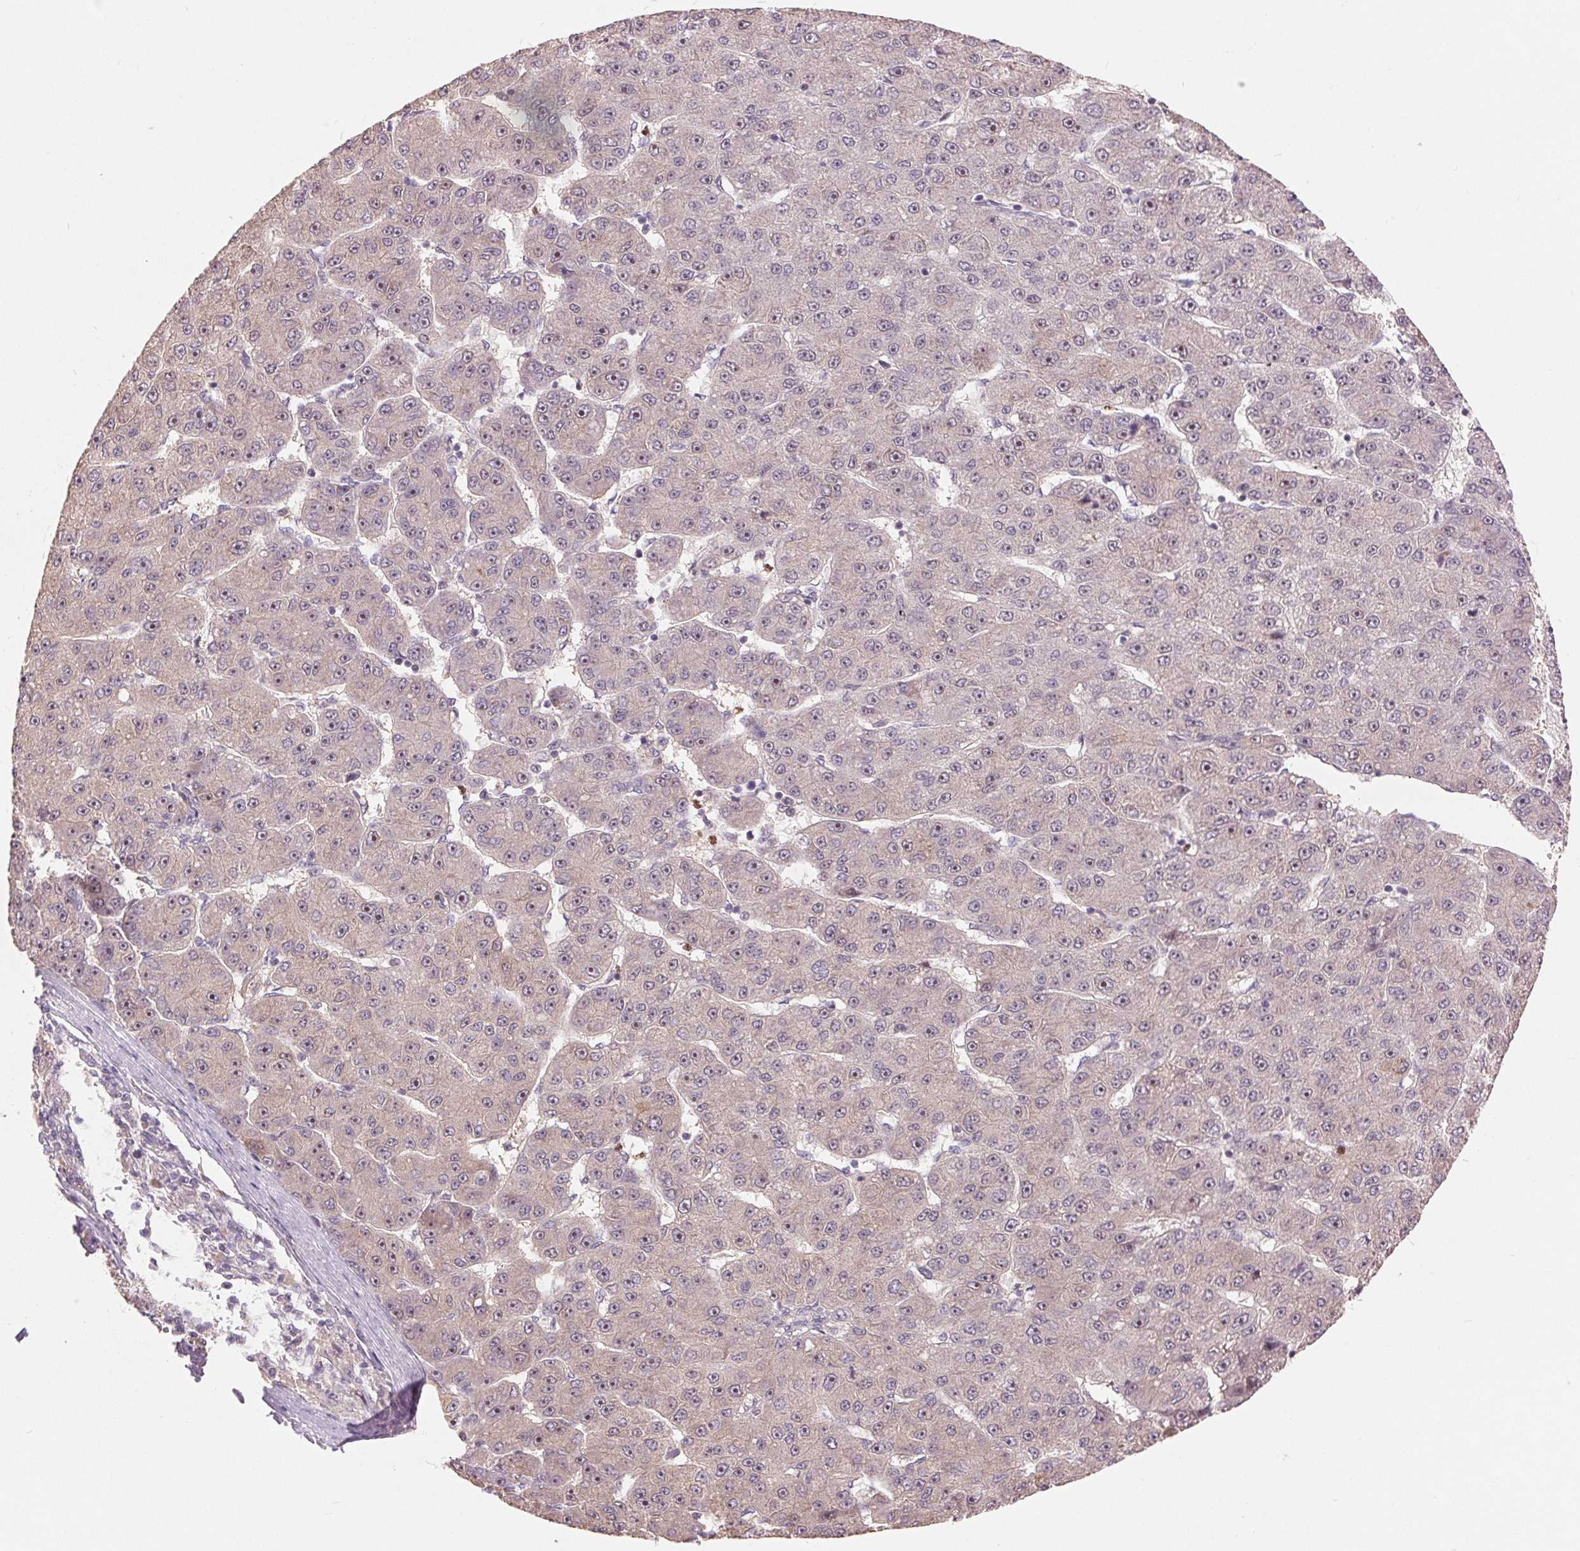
{"staining": {"intensity": "moderate", "quantity": "25%-75%", "location": "nuclear"}, "tissue": "liver cancer", "cell_type": "Tumor cells", "image_type": "cancer", "snomed": [{"axis": "morphology", "description": "Carcinoma, Hepatocellular, NOS"}, {"axis": "topography", "description": "Liver"}], "caption": "Protein staining of liver cancer tissue shows moderate nuclear expression in approximately 25%-75% of tumor cells.", "gene": "RANBP3L", "patient": {"sex": "male", "age": 67}}